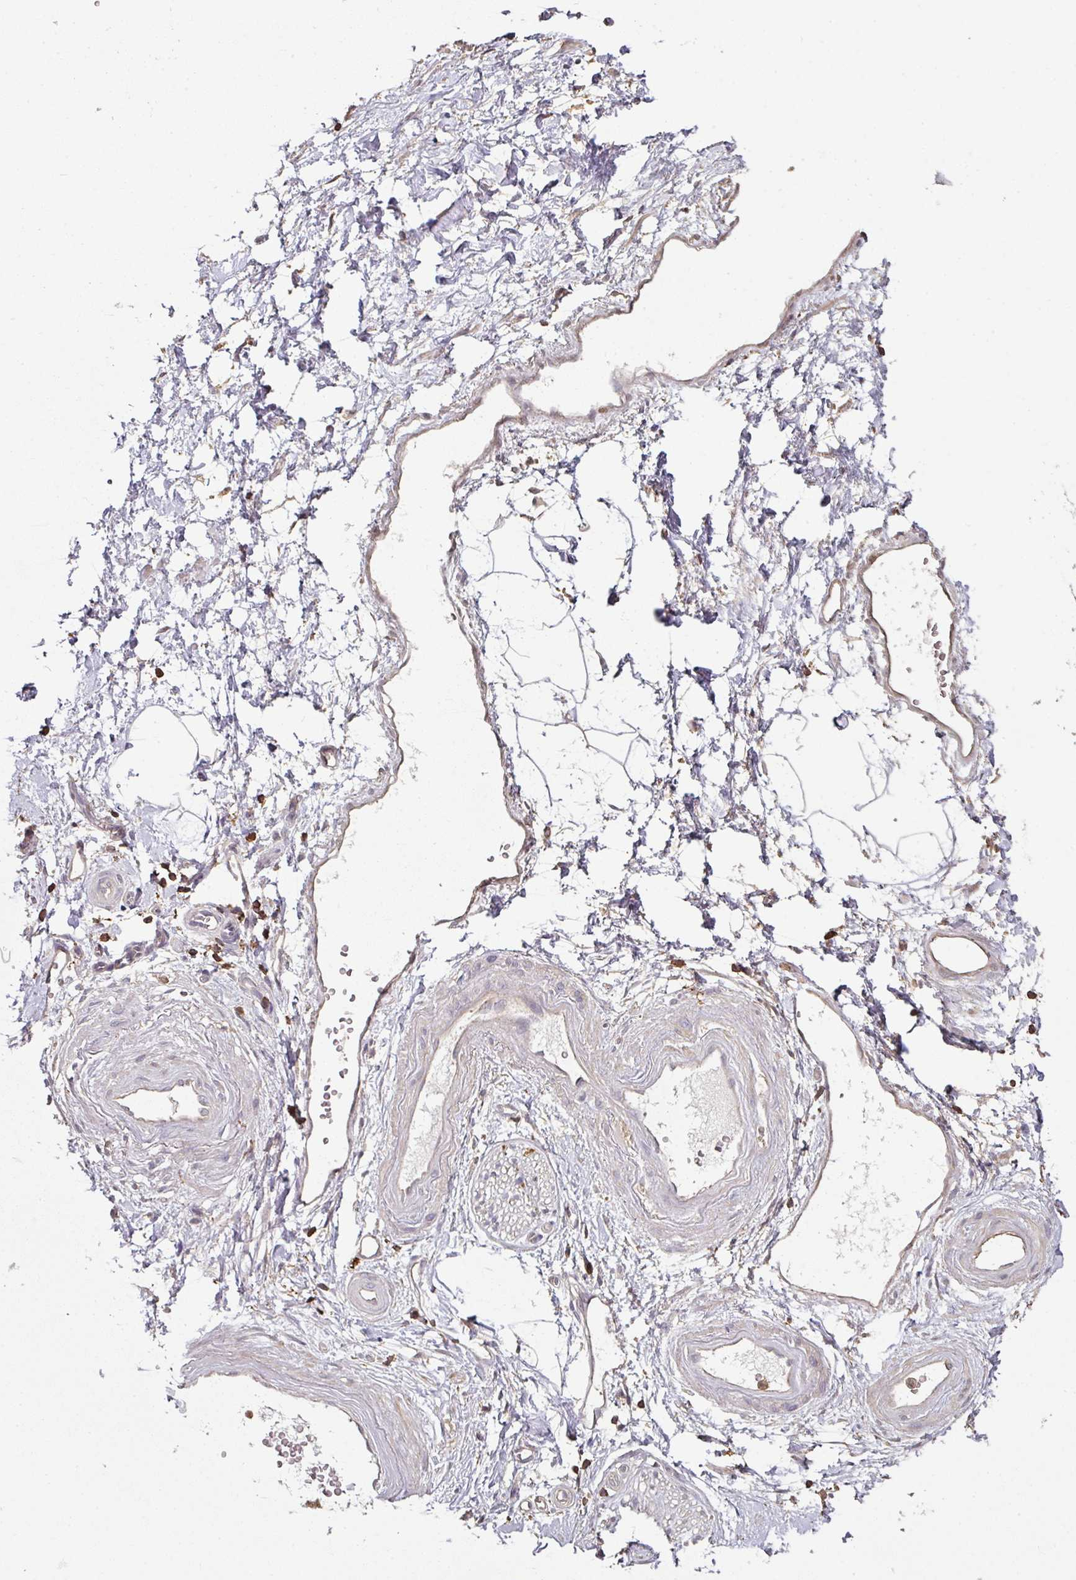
{"staining": {"intensity": "negative", "quantity": "none", "location": "none"}, "tissue": "adipose tissue", "cell_type": "Adipocytes", "image_type": "normal", "snomed": [{"axis": "morphology", "description": "Normal tissue, NOS"}, {"axis": "topography", "description": "Prostate"}, {"axis": "topography", "description": "Peripheral nerve tissue"}], "caption": "This image is of benign adipose tissue stained with immunohistochemistry to label a protein in brown with the nuclei are counter-stained blue. There is no expression in adipocytes.", "gene": "OLFML2B", "patient": {"sex": "male", "age": 55}}